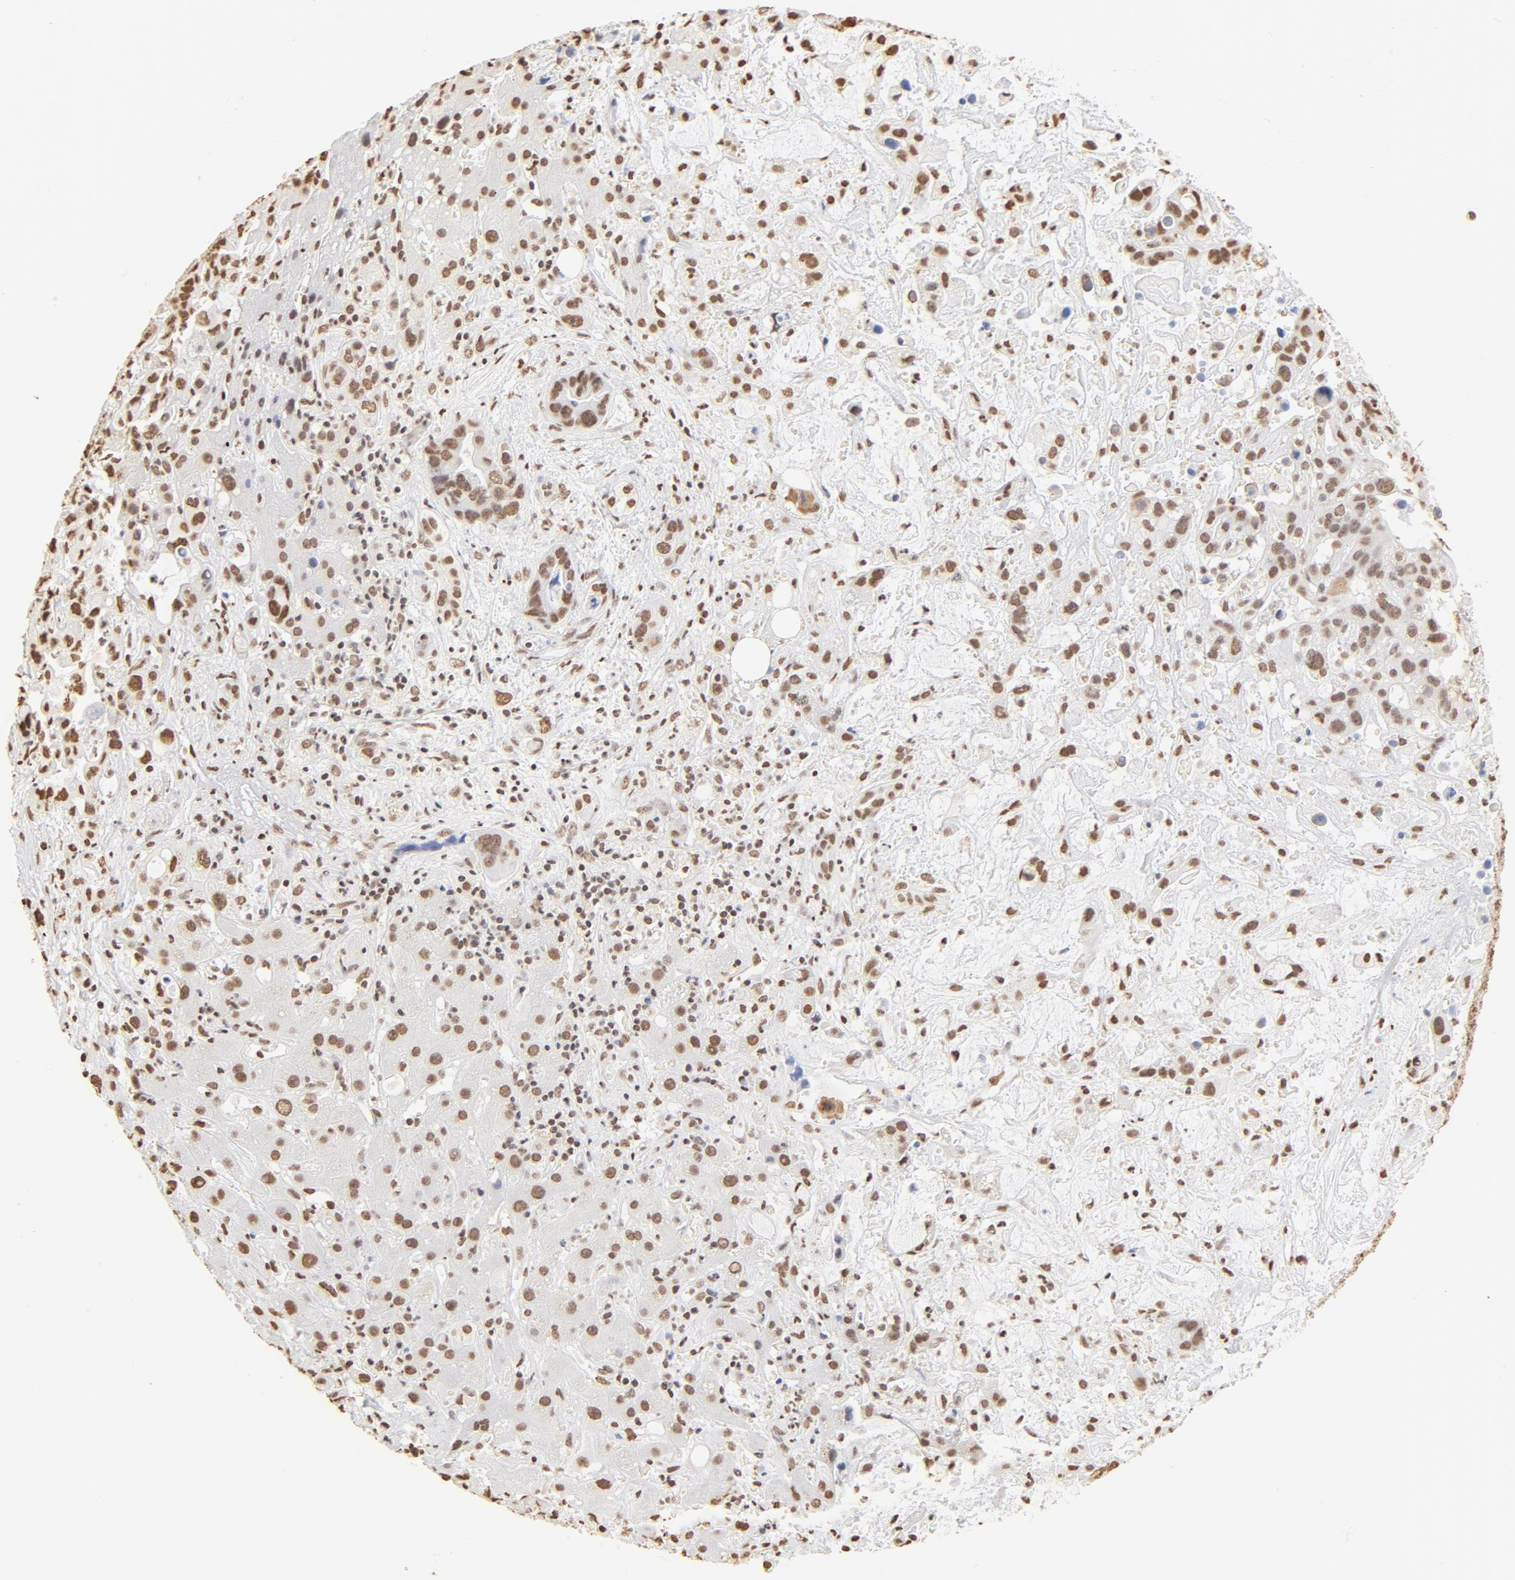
{"staining": {"intensity": "moderate", "quantity": "25%-75%", "location": "cytoplasmic/membranous,nuclear"}, "tissue": "liver cancer", "cell_type": "Tumor cells", "image_type": "cancer", "snomed": [{"axis": "morphology", "description": "Cholangiocarcinoma"}, {"axis": "topography", "description": "Liver"}], "caption": "Immunohistochemistry histopathology image of human liver cholangiocarcinoma stained for a protein (brown), which displays medium levels of moderate cytoplasmic/membranous and nuclear expression in about 25%-75% of tumor cells.", "gene": "ZNF540", "patient": {"sex": "female", "age": 65}}